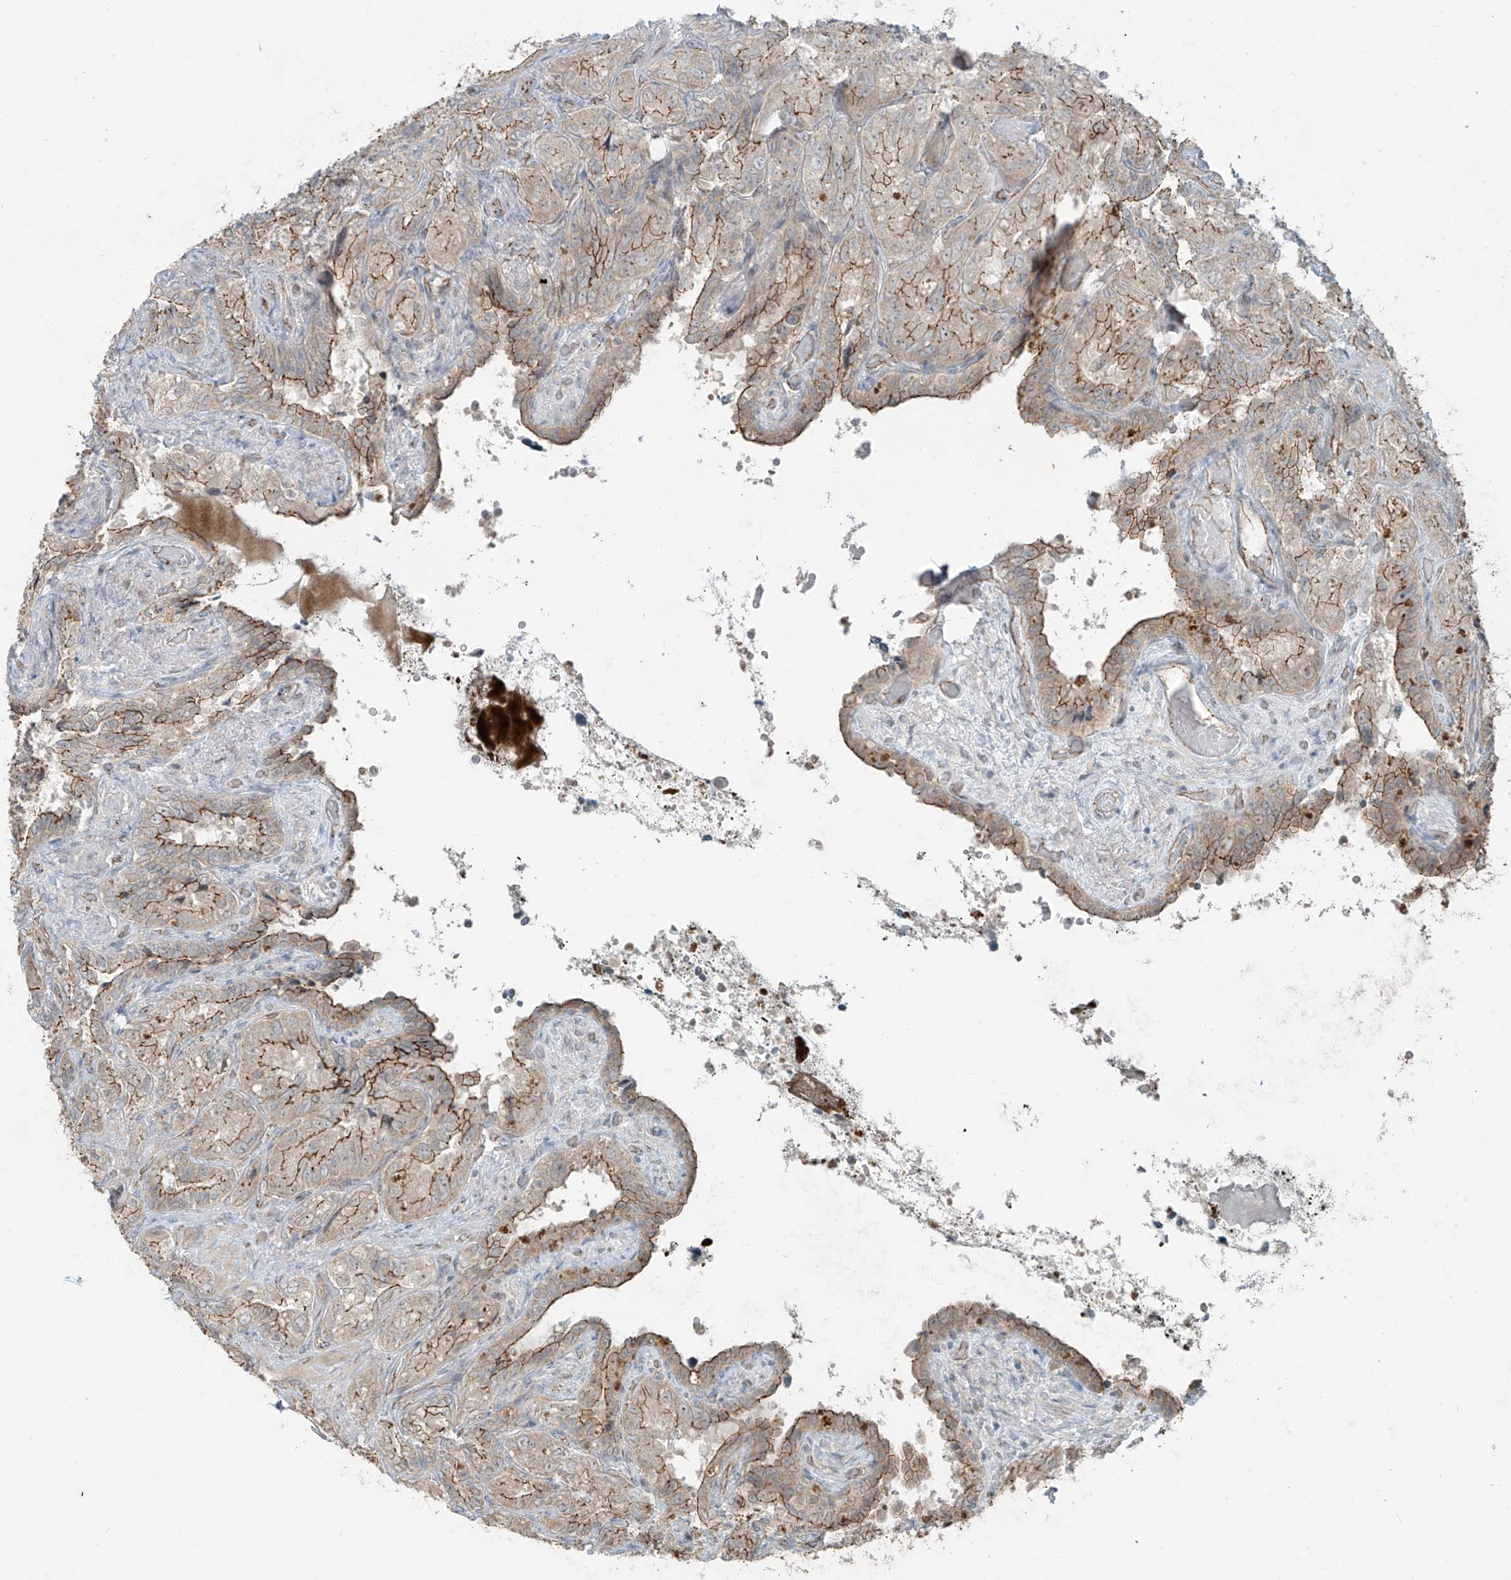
{"staining": {"intensity": "moderate", "quantity": "25%-75%", "location": "cytoplasmic/membranous"}, "tissue": "seminal vesicle", "cell_type": "Glandular cells", "image_type": "normal", "snomed": [{"axis": "morphology", "description": "Normal tissue, NOS"}, {"axis": "topography", "description": "Seminal veicle"}, {"axis": "topography", "description": "Peripheral nerve tissue"}], "caption": "Protein expression analysis of benign human seminal vesicle reveals moderate cytoplasmic/membranous expression in about 25%-75% of glandular cells.", "gene": "ZNF16", "patient": {"sex": "male", "age": 67}}